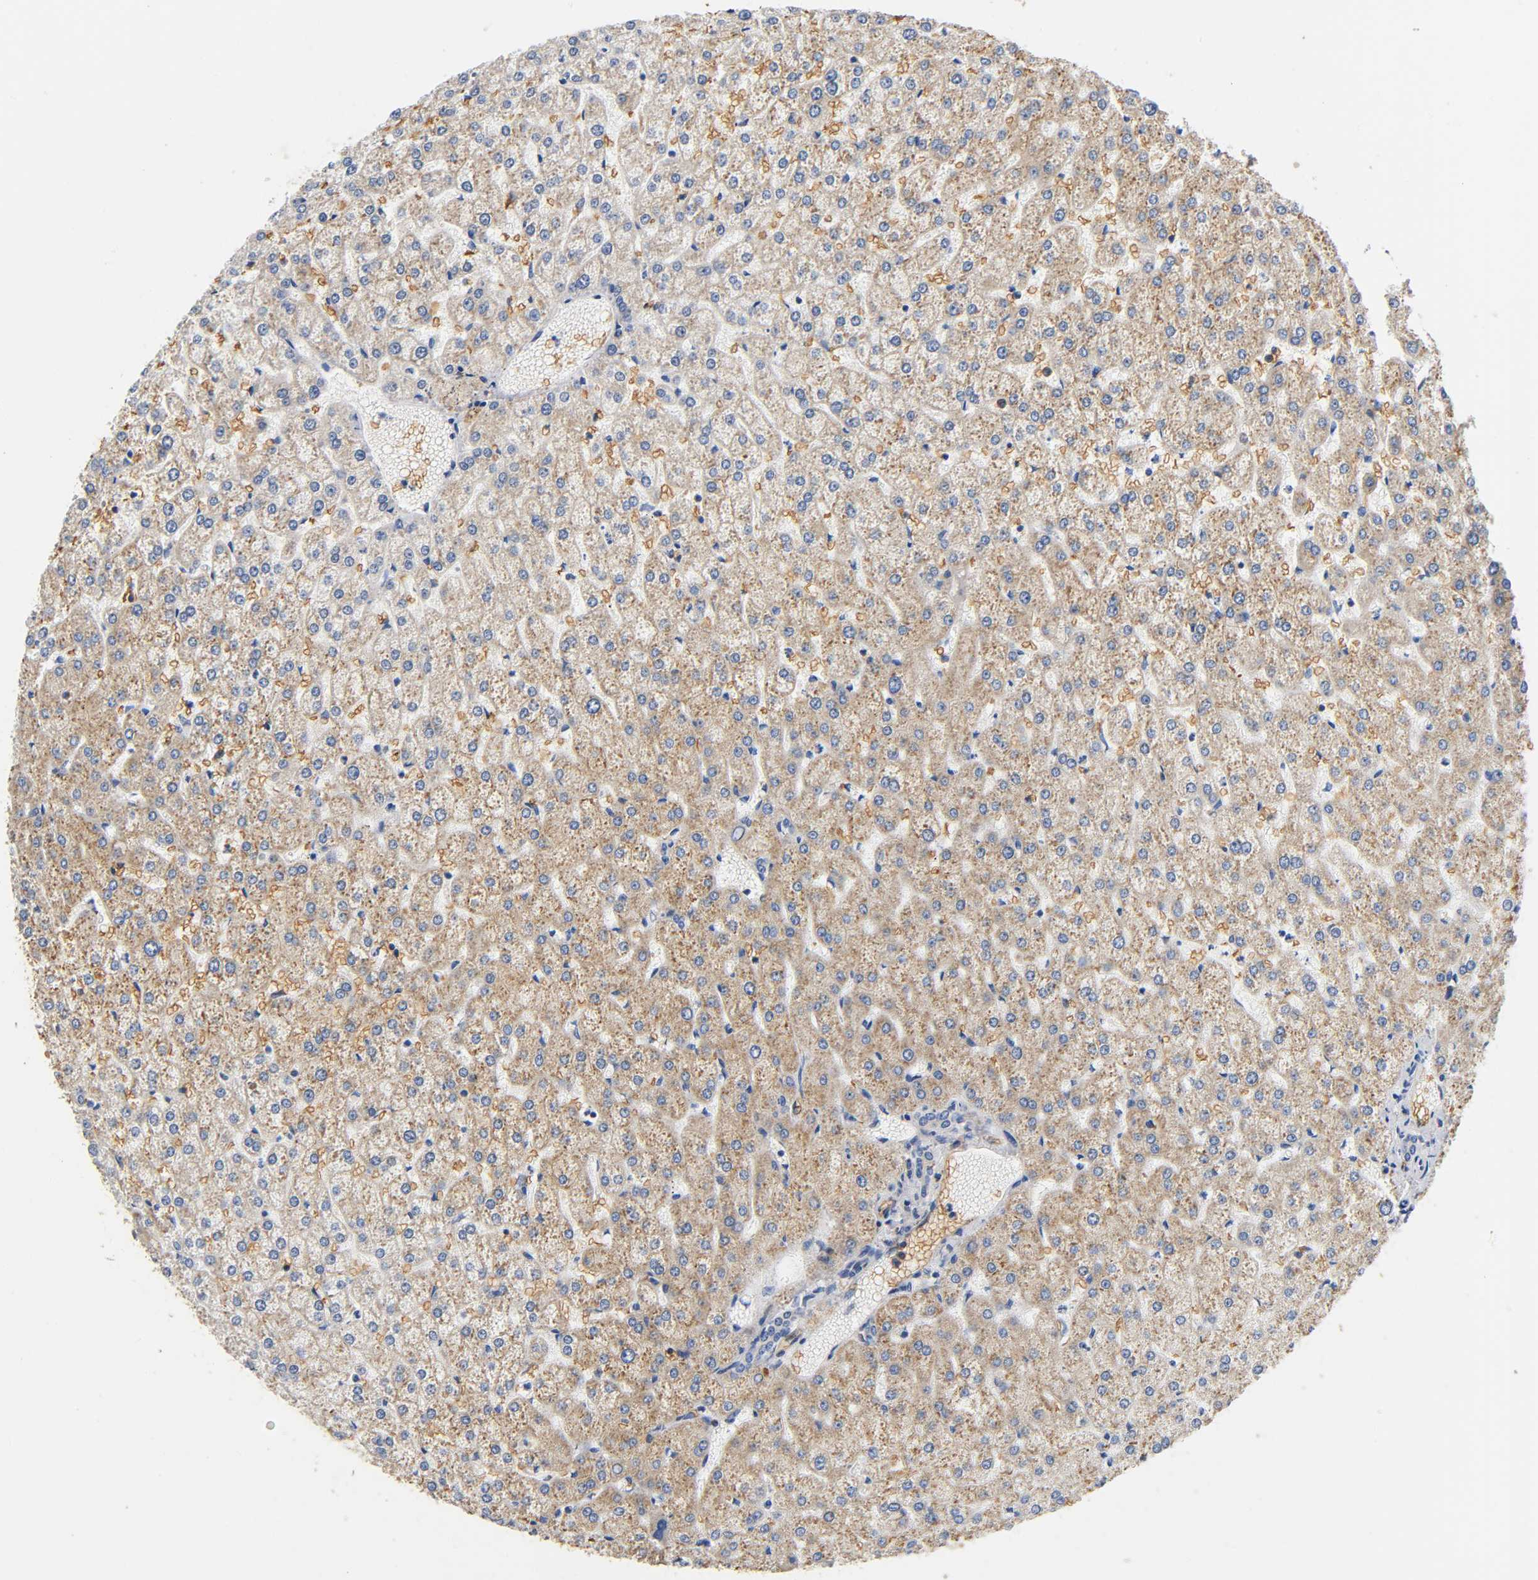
{"staining": {"intensity": "negative", "quantity": "none", "location": "none"}, "tissue": "liver", "cell_type": "Cholangiocytes", "image_type": "normal", "snomed": [{"axis": "morphology", "description": "Normal tissue, NOS"}, {"axis": "topography", "description": "Liver"}], "caption": "This is a image of IHC staining of benign liver, which shows no positivity in cholangiocytes.", "gene": "UCKL1", "patient": {"sex": "female", "age": 32}}